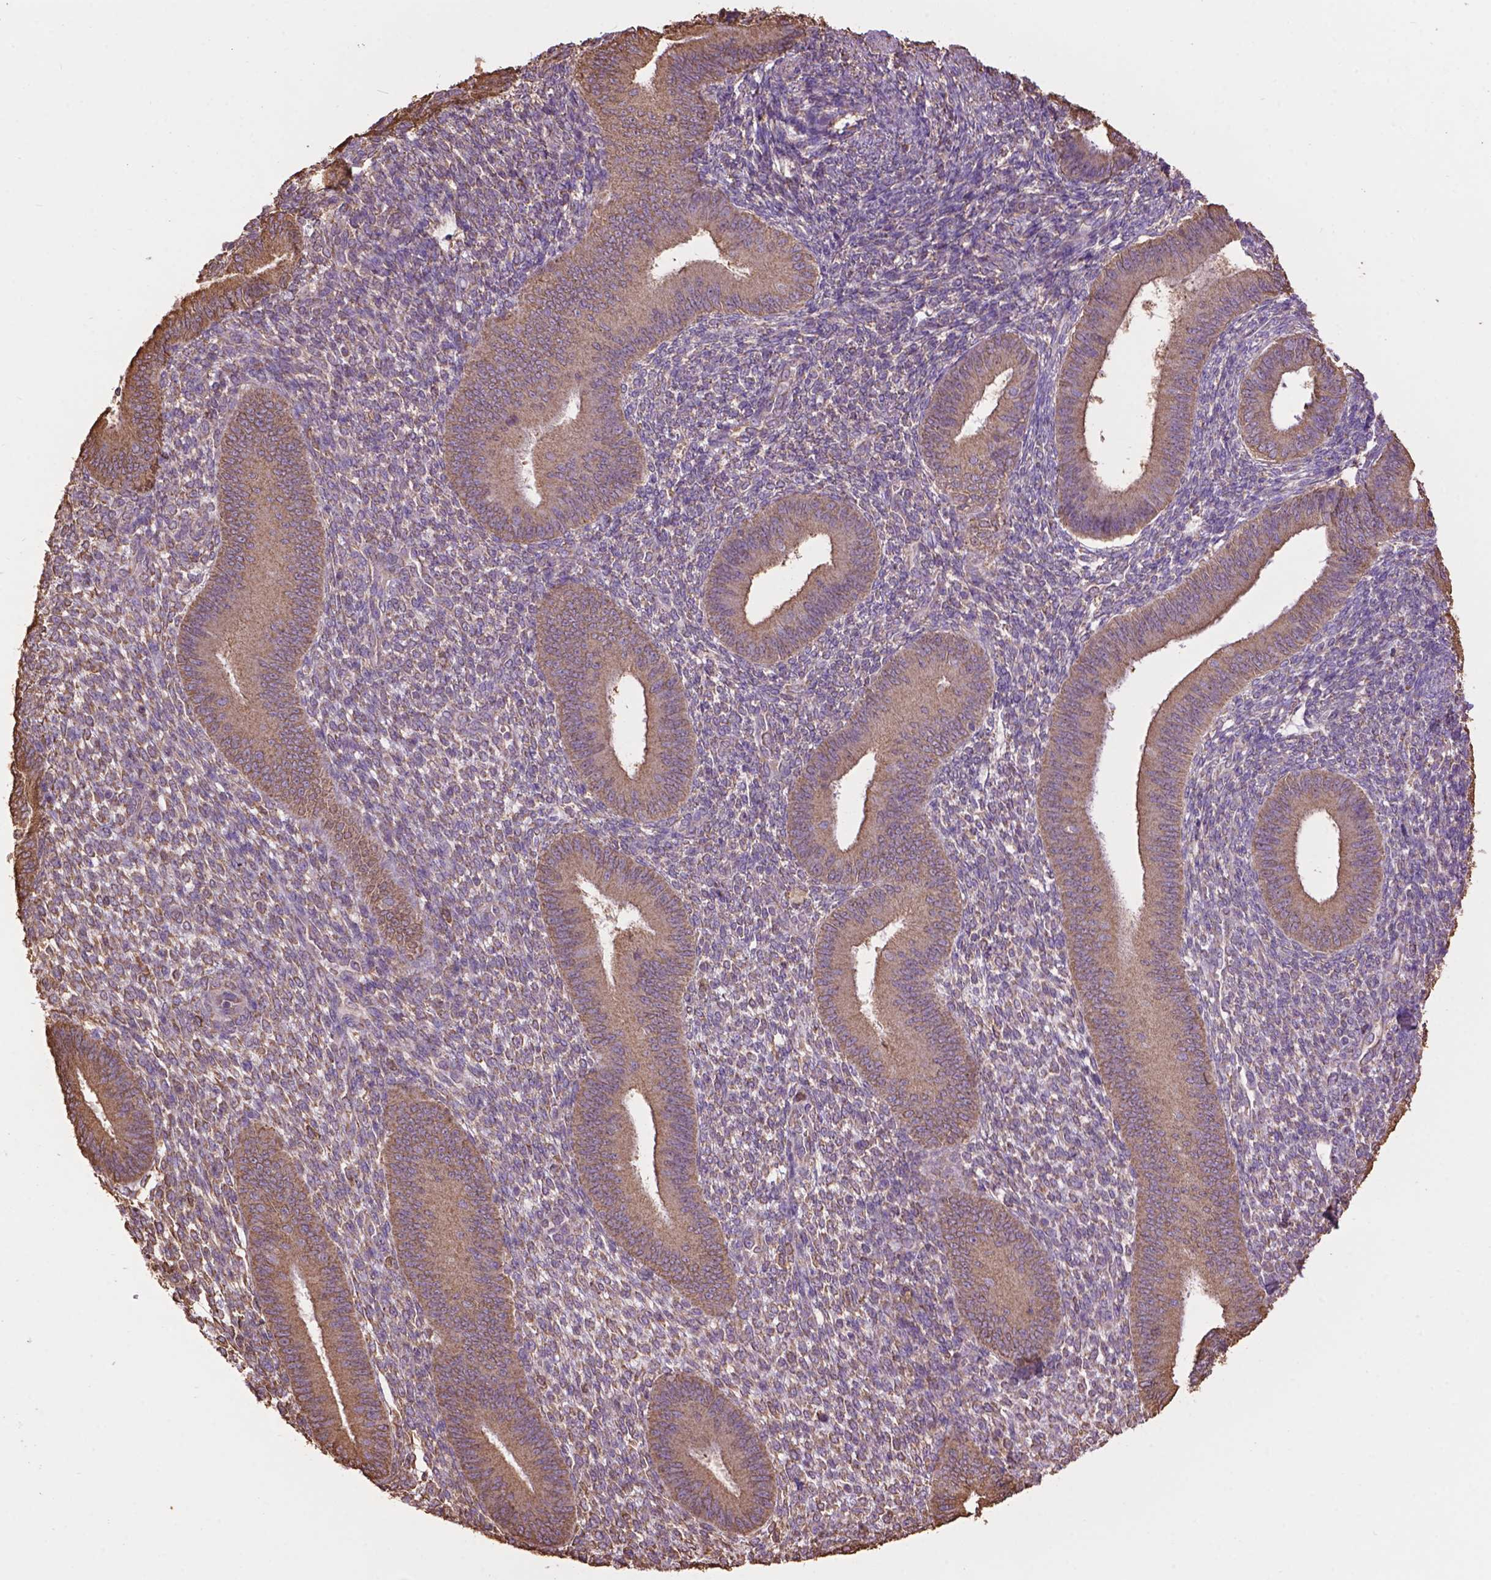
{"staining": {"intensity": "moderate", "quantity": "<25%", "location": "cytoplasmic/membranous"}, "tissue": "endometrium", "cell_type": "Cells in endometrial stroma", "image_type": "normal", "snomed": [{"axis": "morphology", "description": "Normal tissue, NOS"}, {"axis": "topography", "description": "Endometrium"}], "caption": "IHC image of normal endometrium: endometrium stained using immunohistochemistry (IHC) demonstrates low levels of moderate protein expression localized specifically in the cytoplasmic/membranous of cells in endometrial stroma, appearing as a cytoplasmic/membranous brown color.", "gene": "PPP2R5E", "patient": {"sex": "female", "age": 39}}